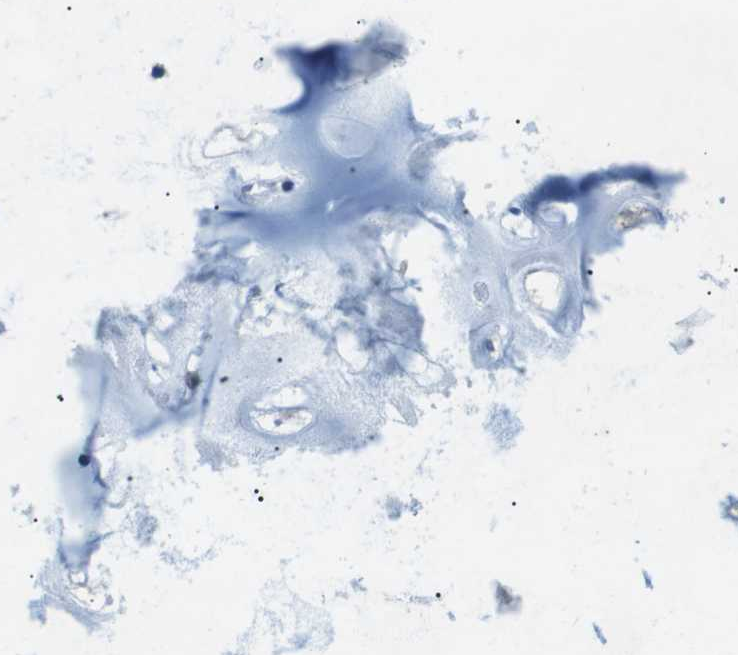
{"staining": {"intensity": "negative", "quantity": "none", "location": "none"}, "tissue": "adipose tissue", "cell_type": "Adipocytes", "image_type": "normal", "snomed": [{"axis": "morphology", "description": "Normal tissue, NOS"}, {"axis": "topography", "description": "Cartilage tissue"}, {"axis": "topography", "description": "Bronchus"}], "caption": "This is an IHC micrograph of unremarkable adipose tissue. There is no expression in adipocytes.", "gene": "SALL4", "patient": {"sex": "female", "age": 53}}